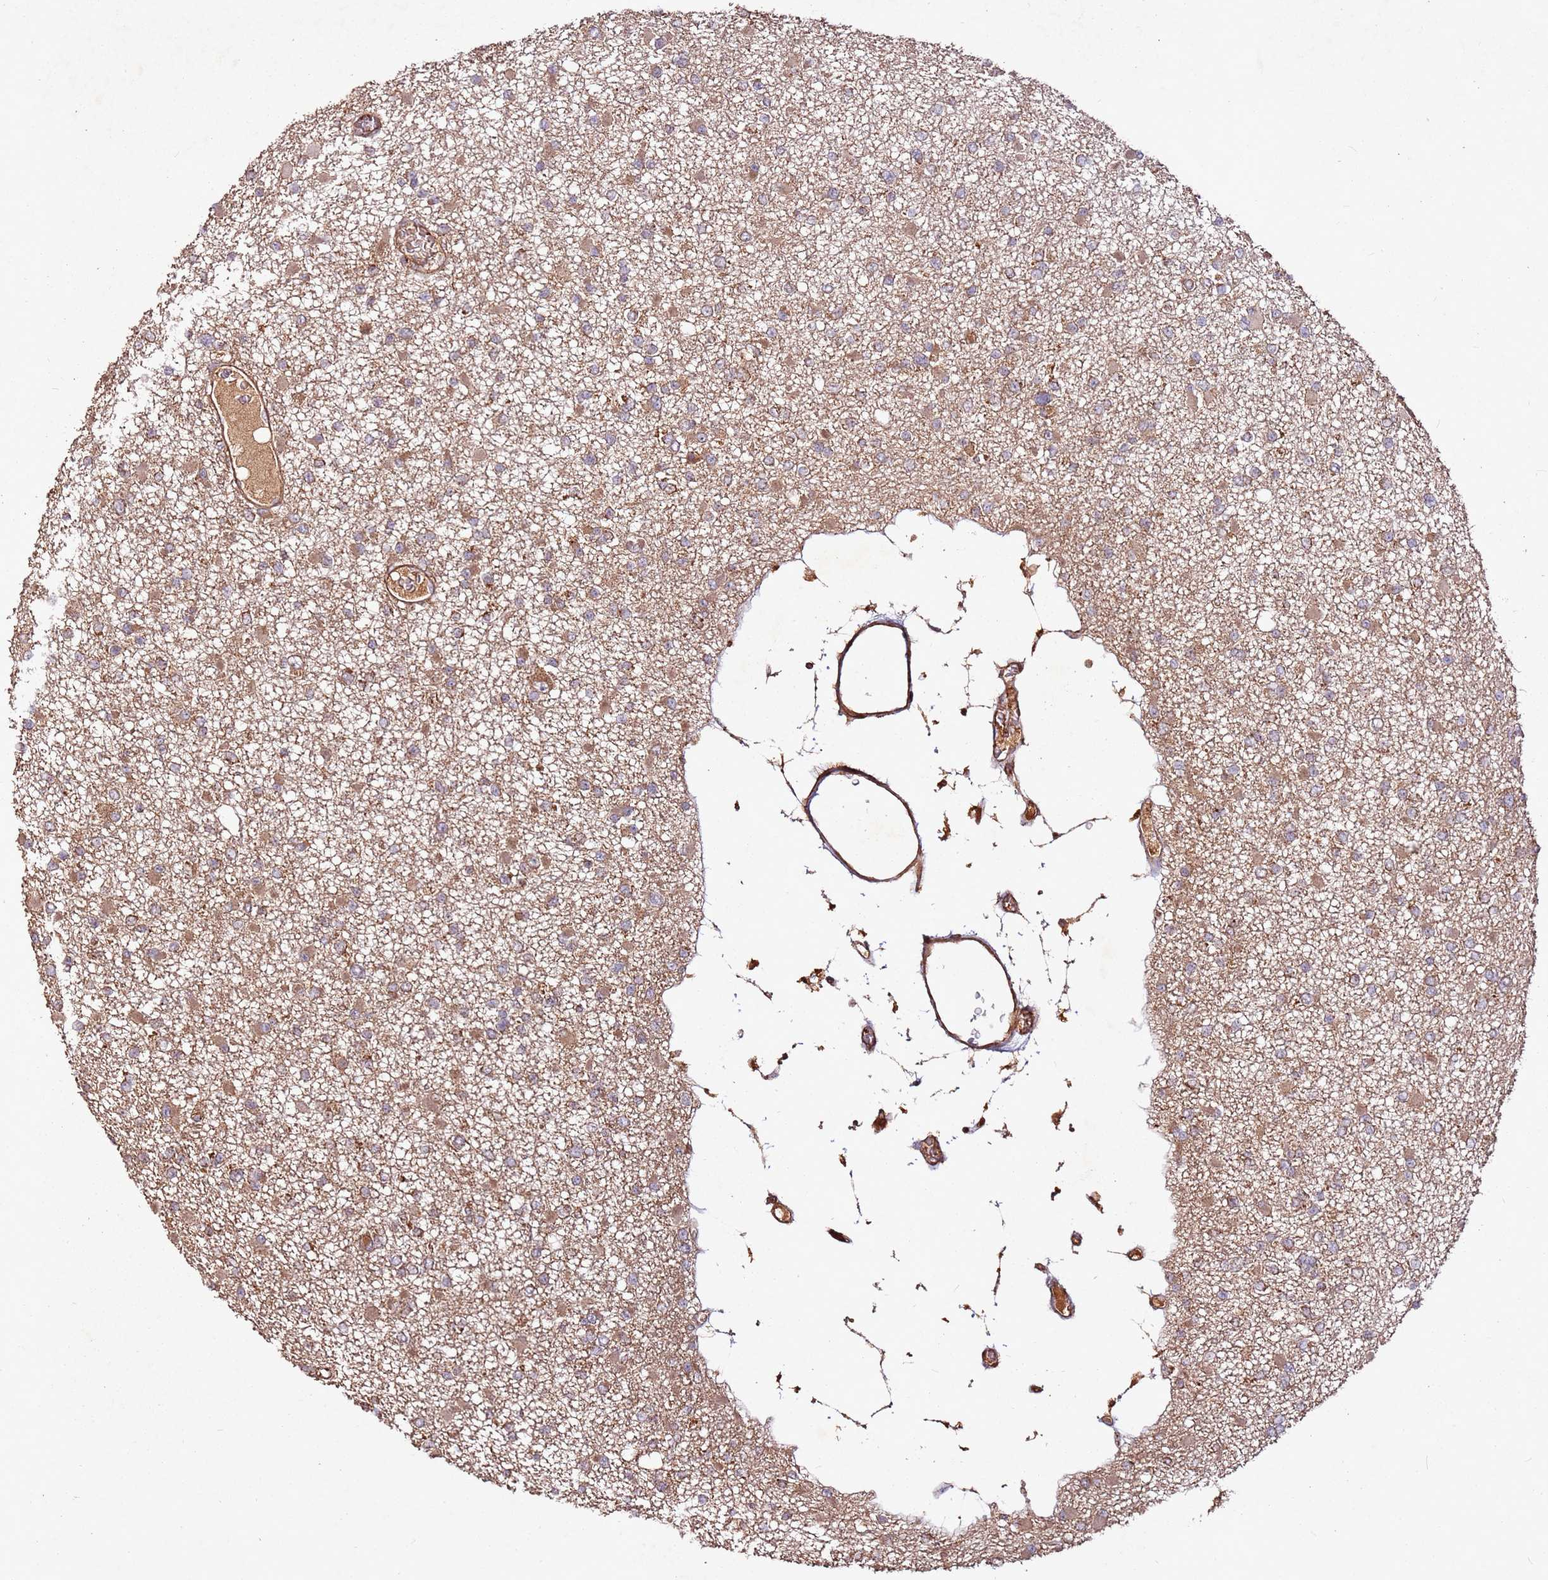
{"staining": {"intensity": "moderate", "quantity": ">75%", "location": "cytoplasmic/membranous"}, "tissue": "glioma", "cell_type": "Tumor cells", "image_type": "cancer", "snomed": [{"axis": "morphology", "description": "Glioma, malignant, Low grade"}, {"axis": "topography", "description": "Brain"}], "caption": "IHC (DAB) staining of human glioma exhibits moderate cytoplasmic/membranous protein expression in about >75% of tumor cells.", "gene": "FAM186A", "patient": {"sex": "female", "age": 22}}